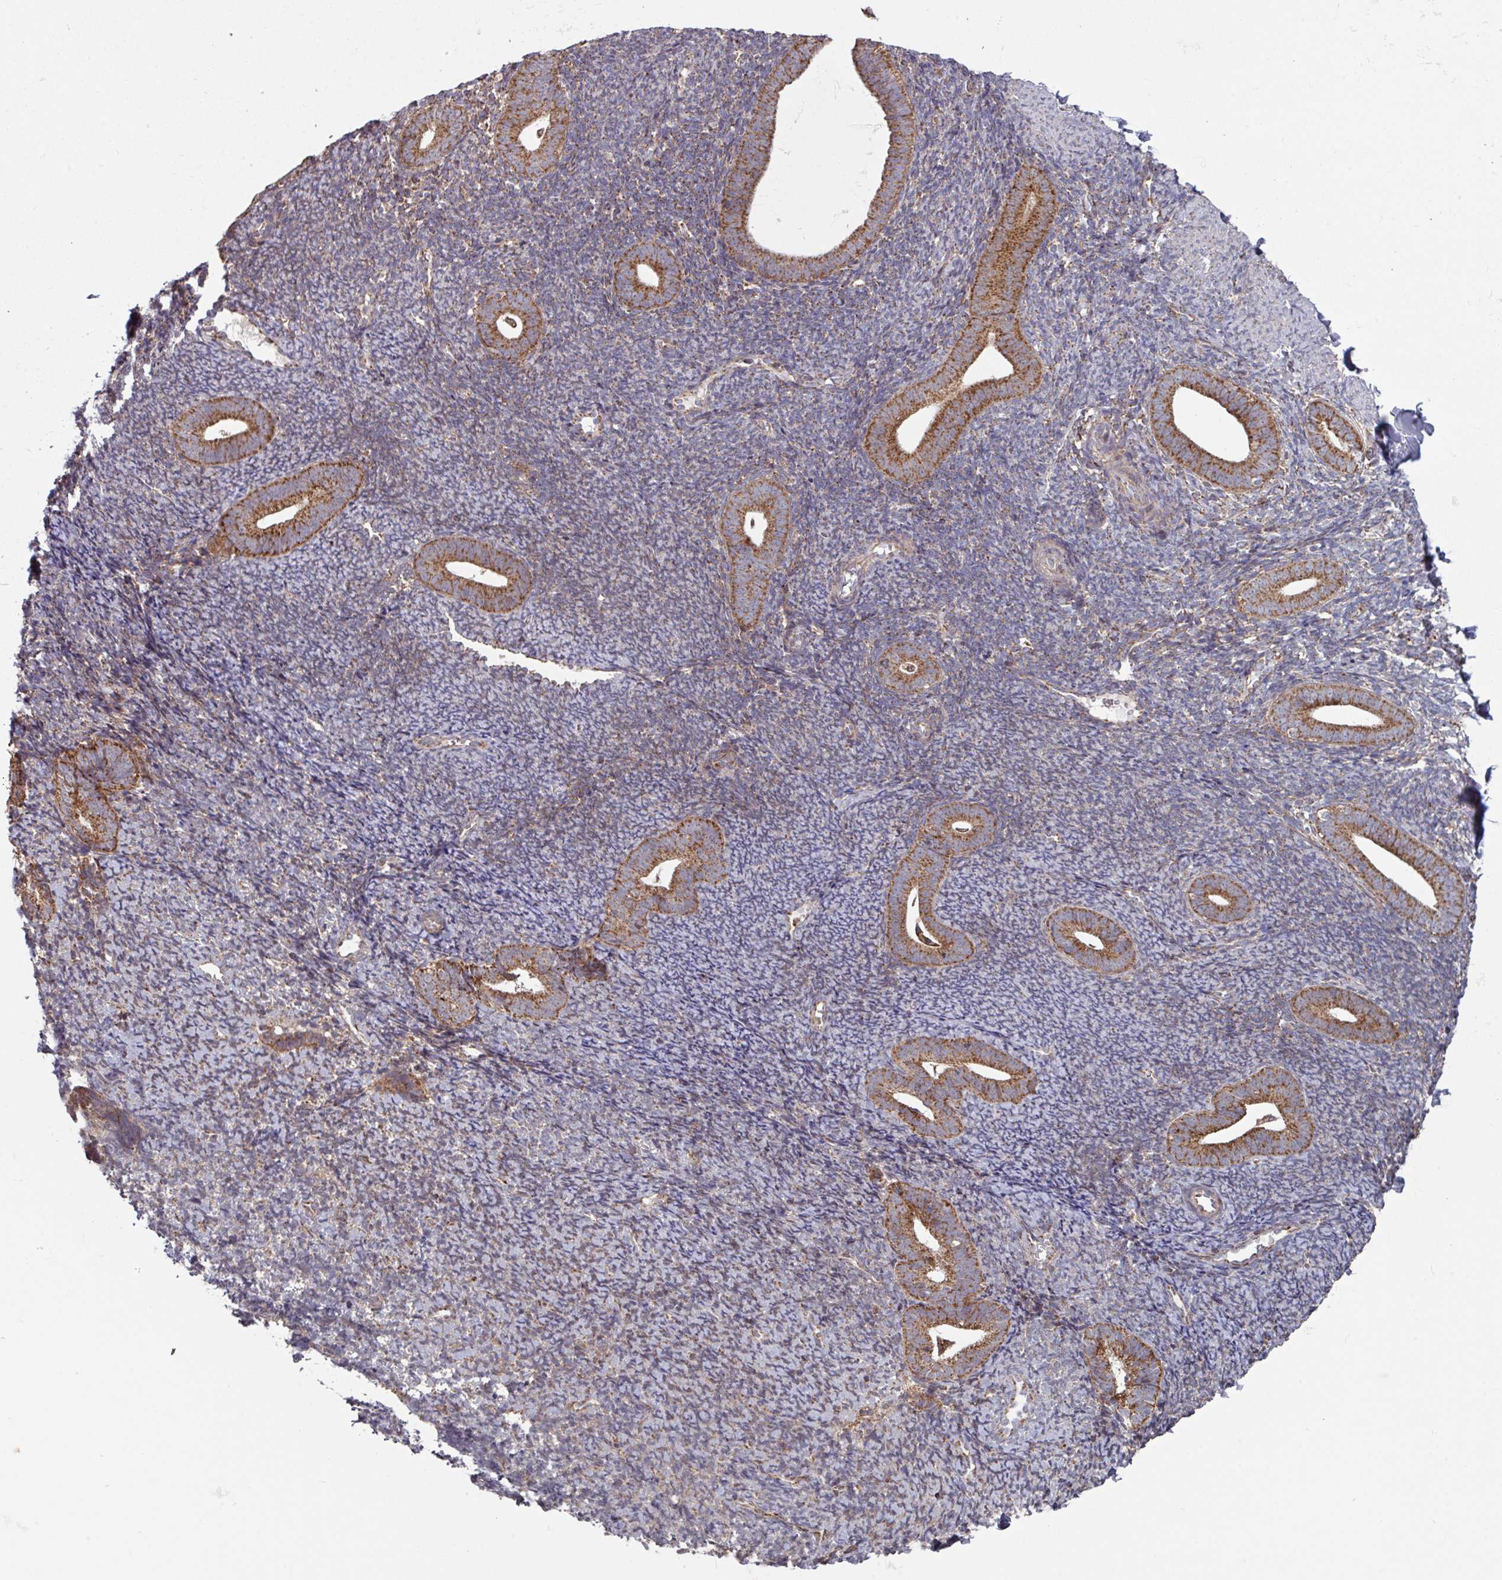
{"staining": {"intensity": "moderate", "quantity": "25%-75%", "location": "cytoplasmic/membranous"}, "tissue": "endometrium", "cell_type": "Cells in endometrial stroma", "image_type": "normal", "snomed": [{"axis": "morphology", "description": "Normal tissue, NOS"}, {"axis": "topography", "description": "Endometrium"}], "caption": "Immunohistochemistry (IHC) histopathology image of benign endometrium: endometrium stained using immunohistochemistry (IHC) shows medium levels of moderate protein expression localized specifically in the cytoplasmic/membranous of cells in endometrial stroma, appearing as a cytoplasmic/membranous brown color.", "gene": "COX7C", "patient": {"sex": "female", "age": 39}}